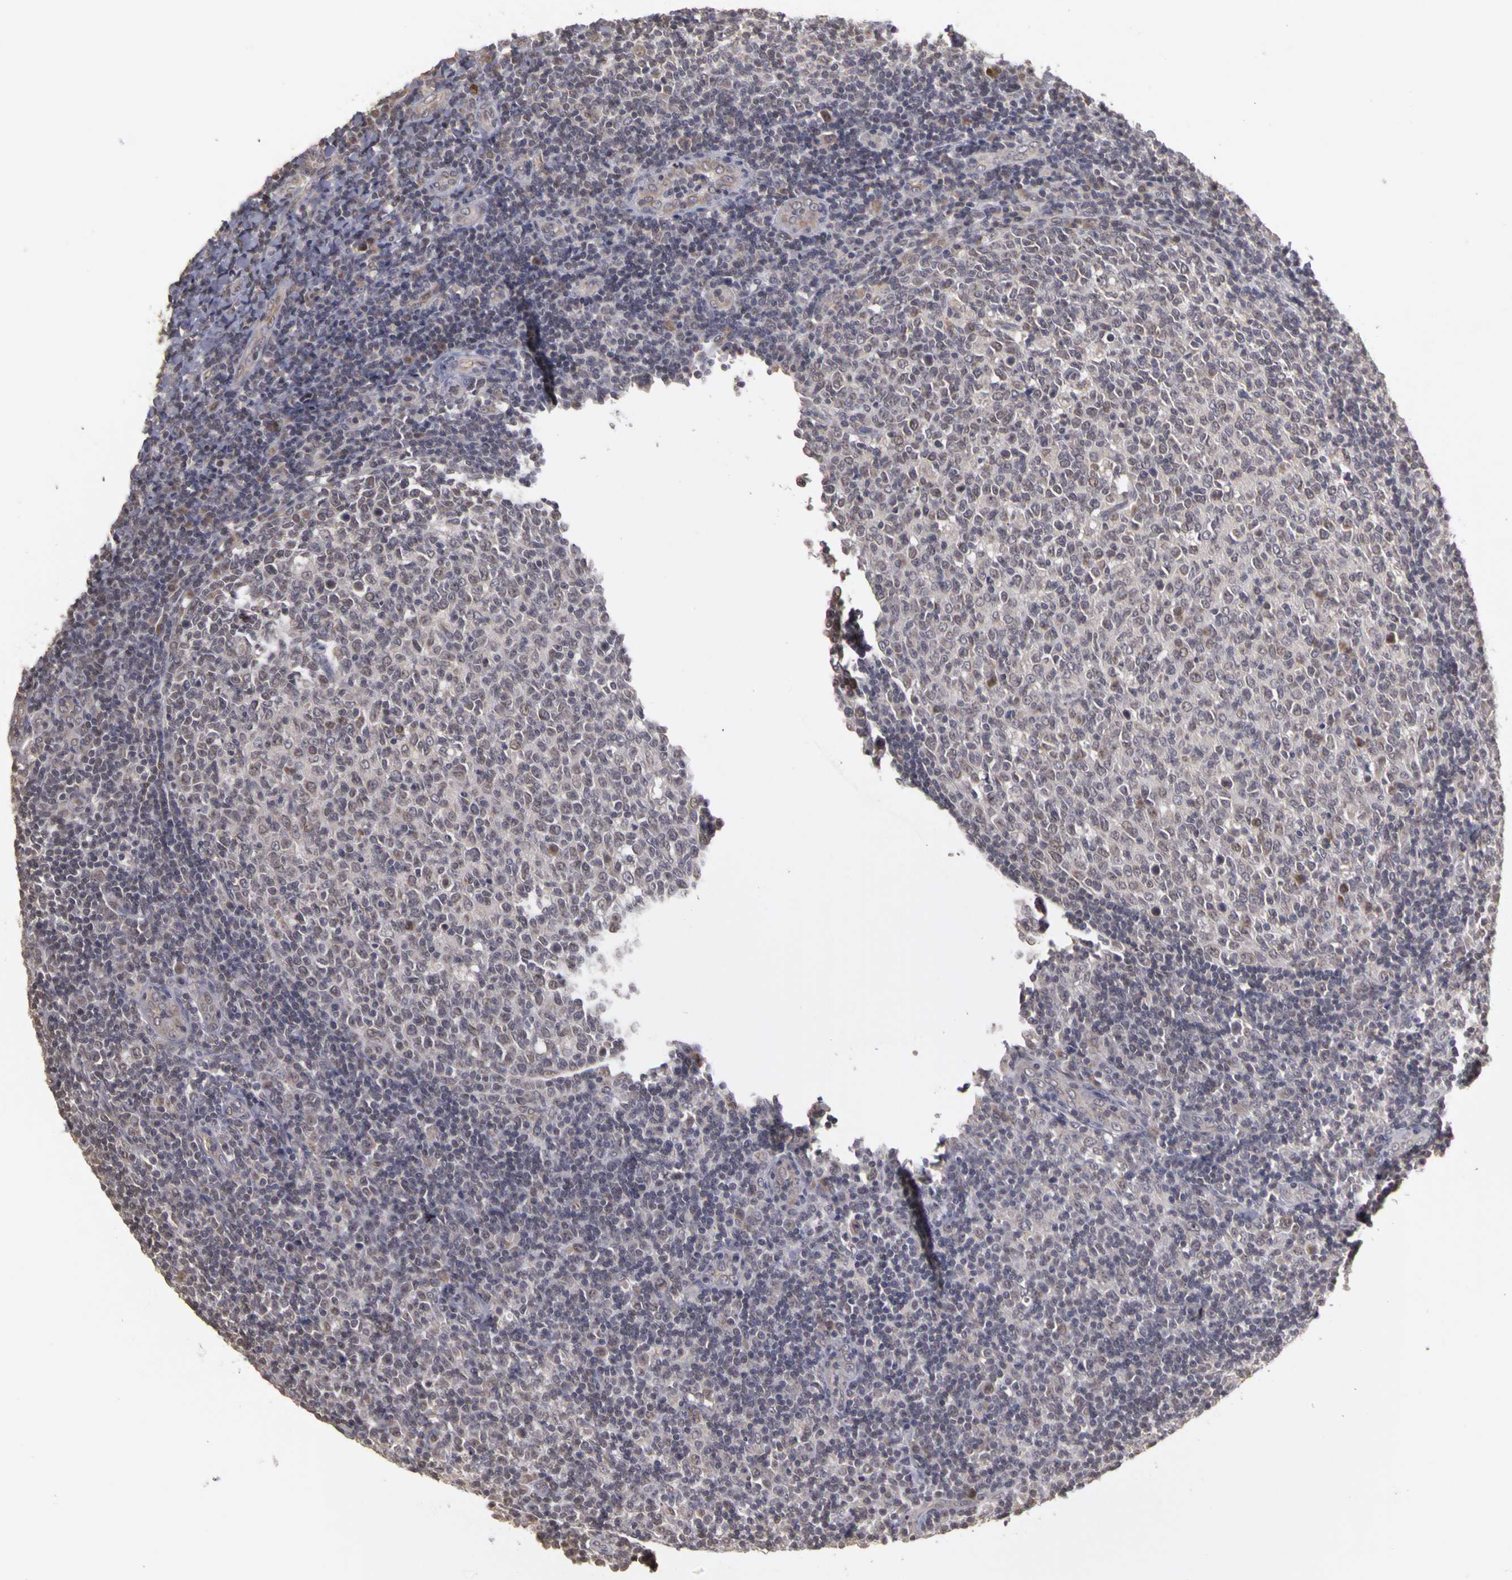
{"staining": {"intensity": "weak", "quantity": "<25%", "location": "cytoplasmic/membranous"}, "tissue": "tonsil", "cell_type": "Germinal center cells", "image_type": "normal", "snomed": [{"axis": "morphology", "description": "Normal tissue, NOS"}, {"axis": "topography", "description": "Tonsil"}], "caption": "Germinal center cells show no significant positivity in normal tonsil. (DAB immunohistochemistry with hematoxylin counter stain).", "gene": "FRMD7", "patient": {"sex": "female", "age": 3}}